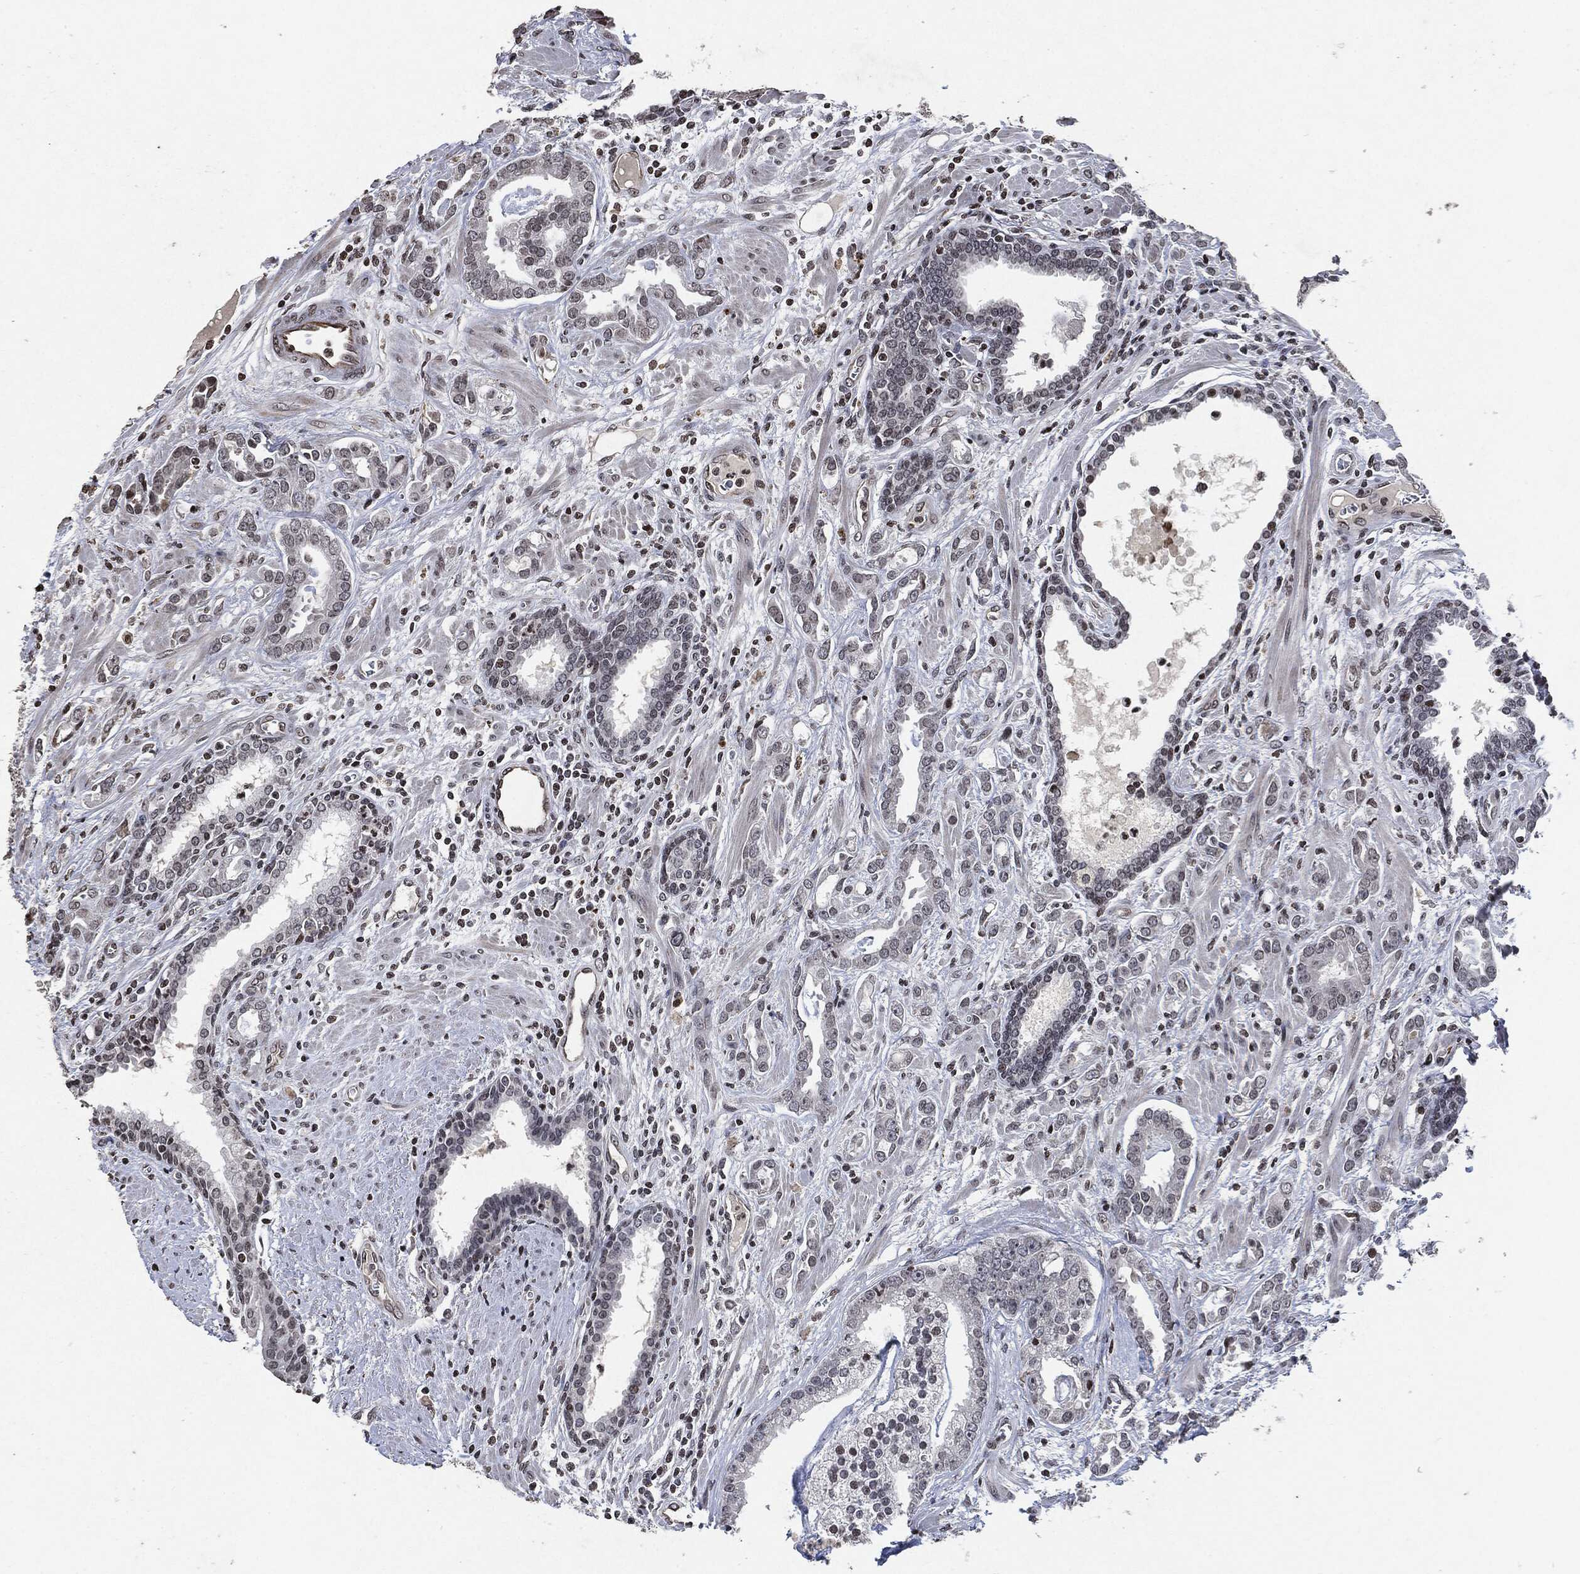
{"staining": {"intensity": "negative", "quantity": "none", "location": "none"}, "tissue": "prostate cancer", "cell_type": "Tumor cells", "image_type": "cancer", "snomed": [{"axis": "morphology", "description": "Adenocarcinoma, NOS"}, {"axis": "topography", "description": "Prostate"}], "caption": "Prostate adenocarcinoma was stained to show a protein in brown. There is no significant staining in tumor cells. (Brightfield microscopy of DAB (3,3'-diaminobenzidine) immunohistochemistry (IHC) at high magnification).", "gene": "JUN", "patient": {"sex": "male", "age": 57}}